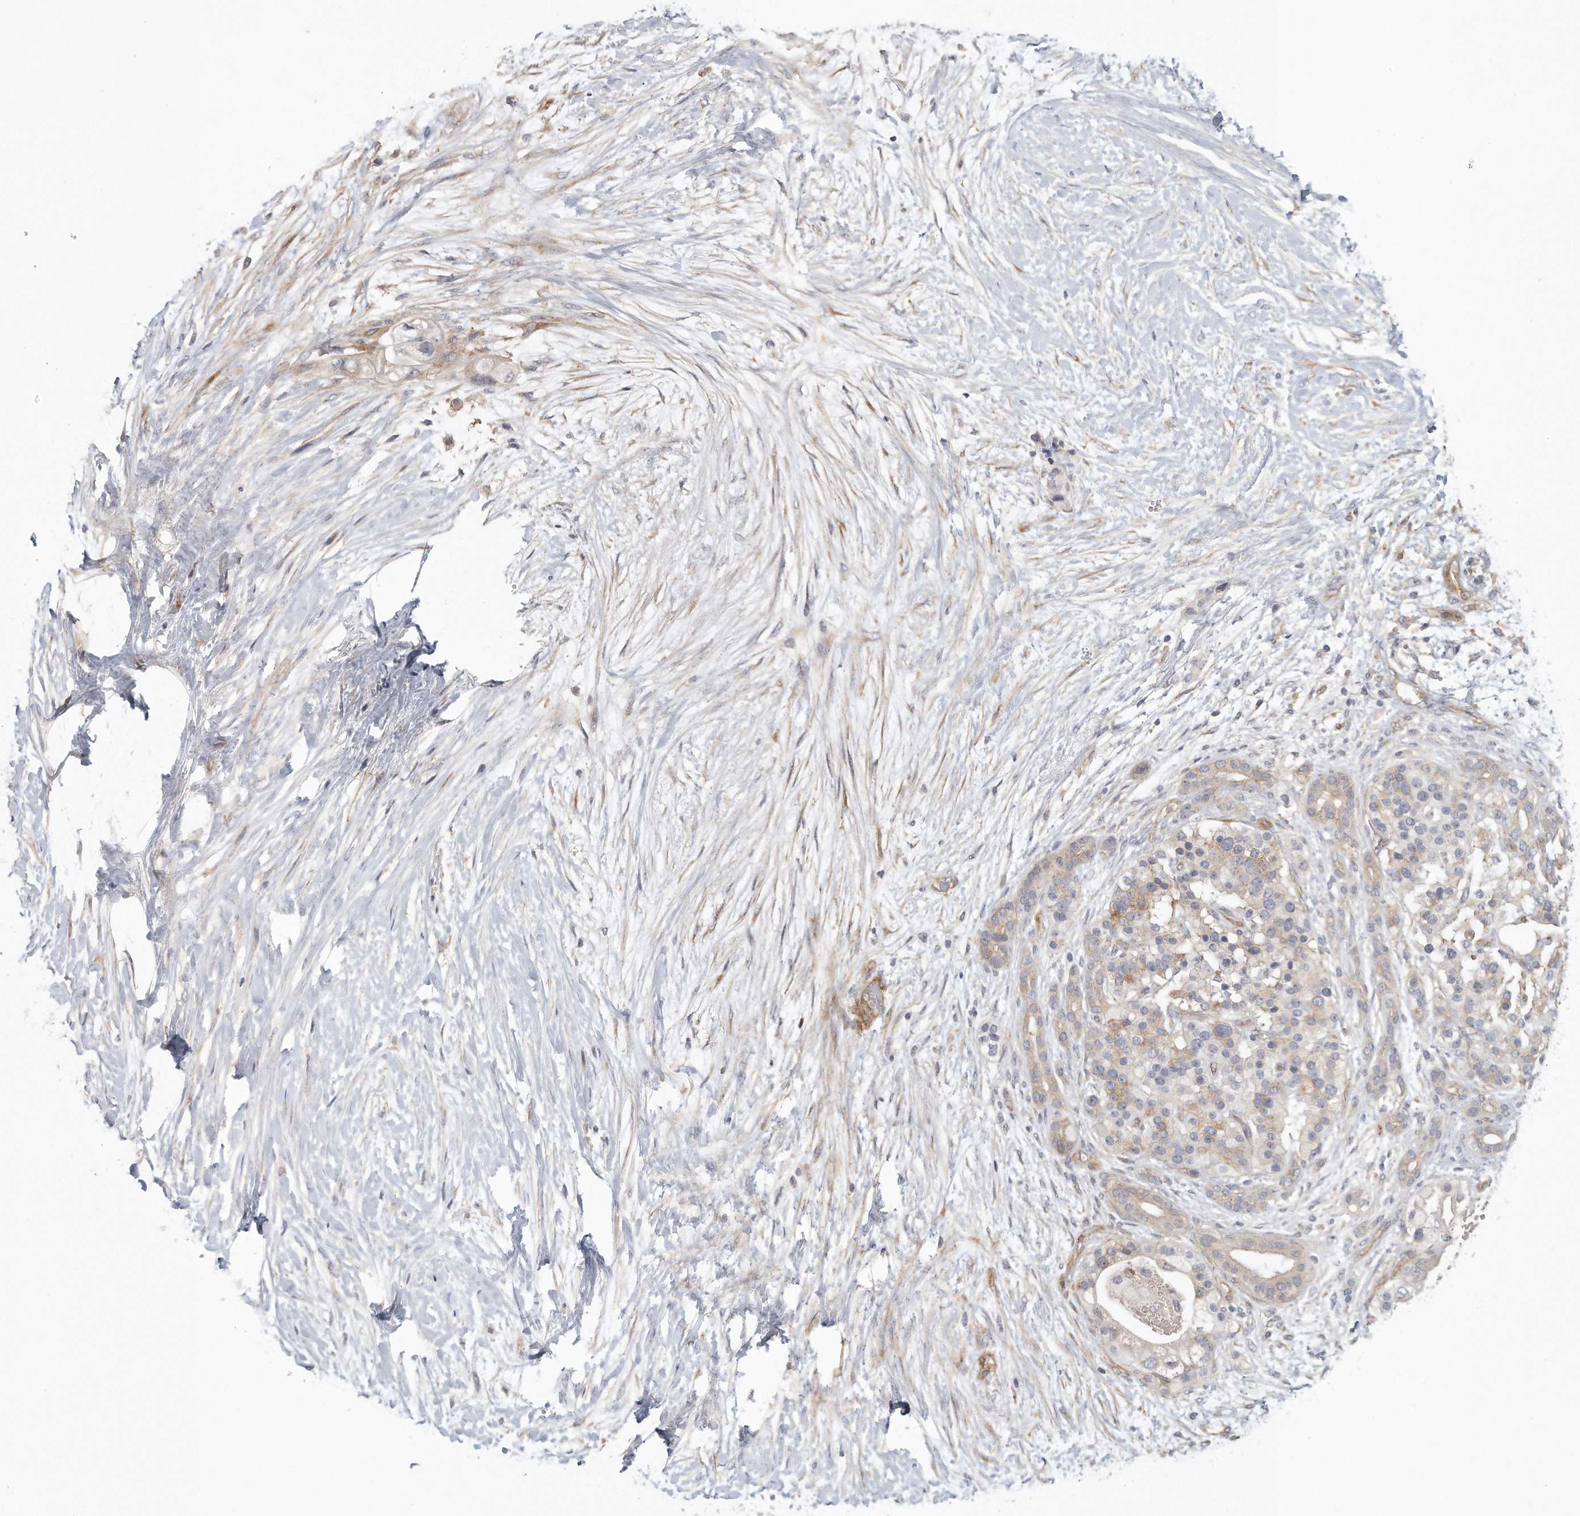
{"staining": {"intensity": "weak", "quantity": "<25%", "location": "cytoplasmic/membranous"}, "tissue": "pancreatic cancer", "cell_type": "Tumor cells", "image_type": "cancer", "snomed": [{"axis": "morphology", "description": "Adenocarcinoma, NOS"}, {"axis": "topography", "description": "Pancreas"}], "caption": "Tumor cells show no significant protein staining in pancreatic cancer.", "gene": "MTERF4", "patient": {"sex": "male", "age": 53}}